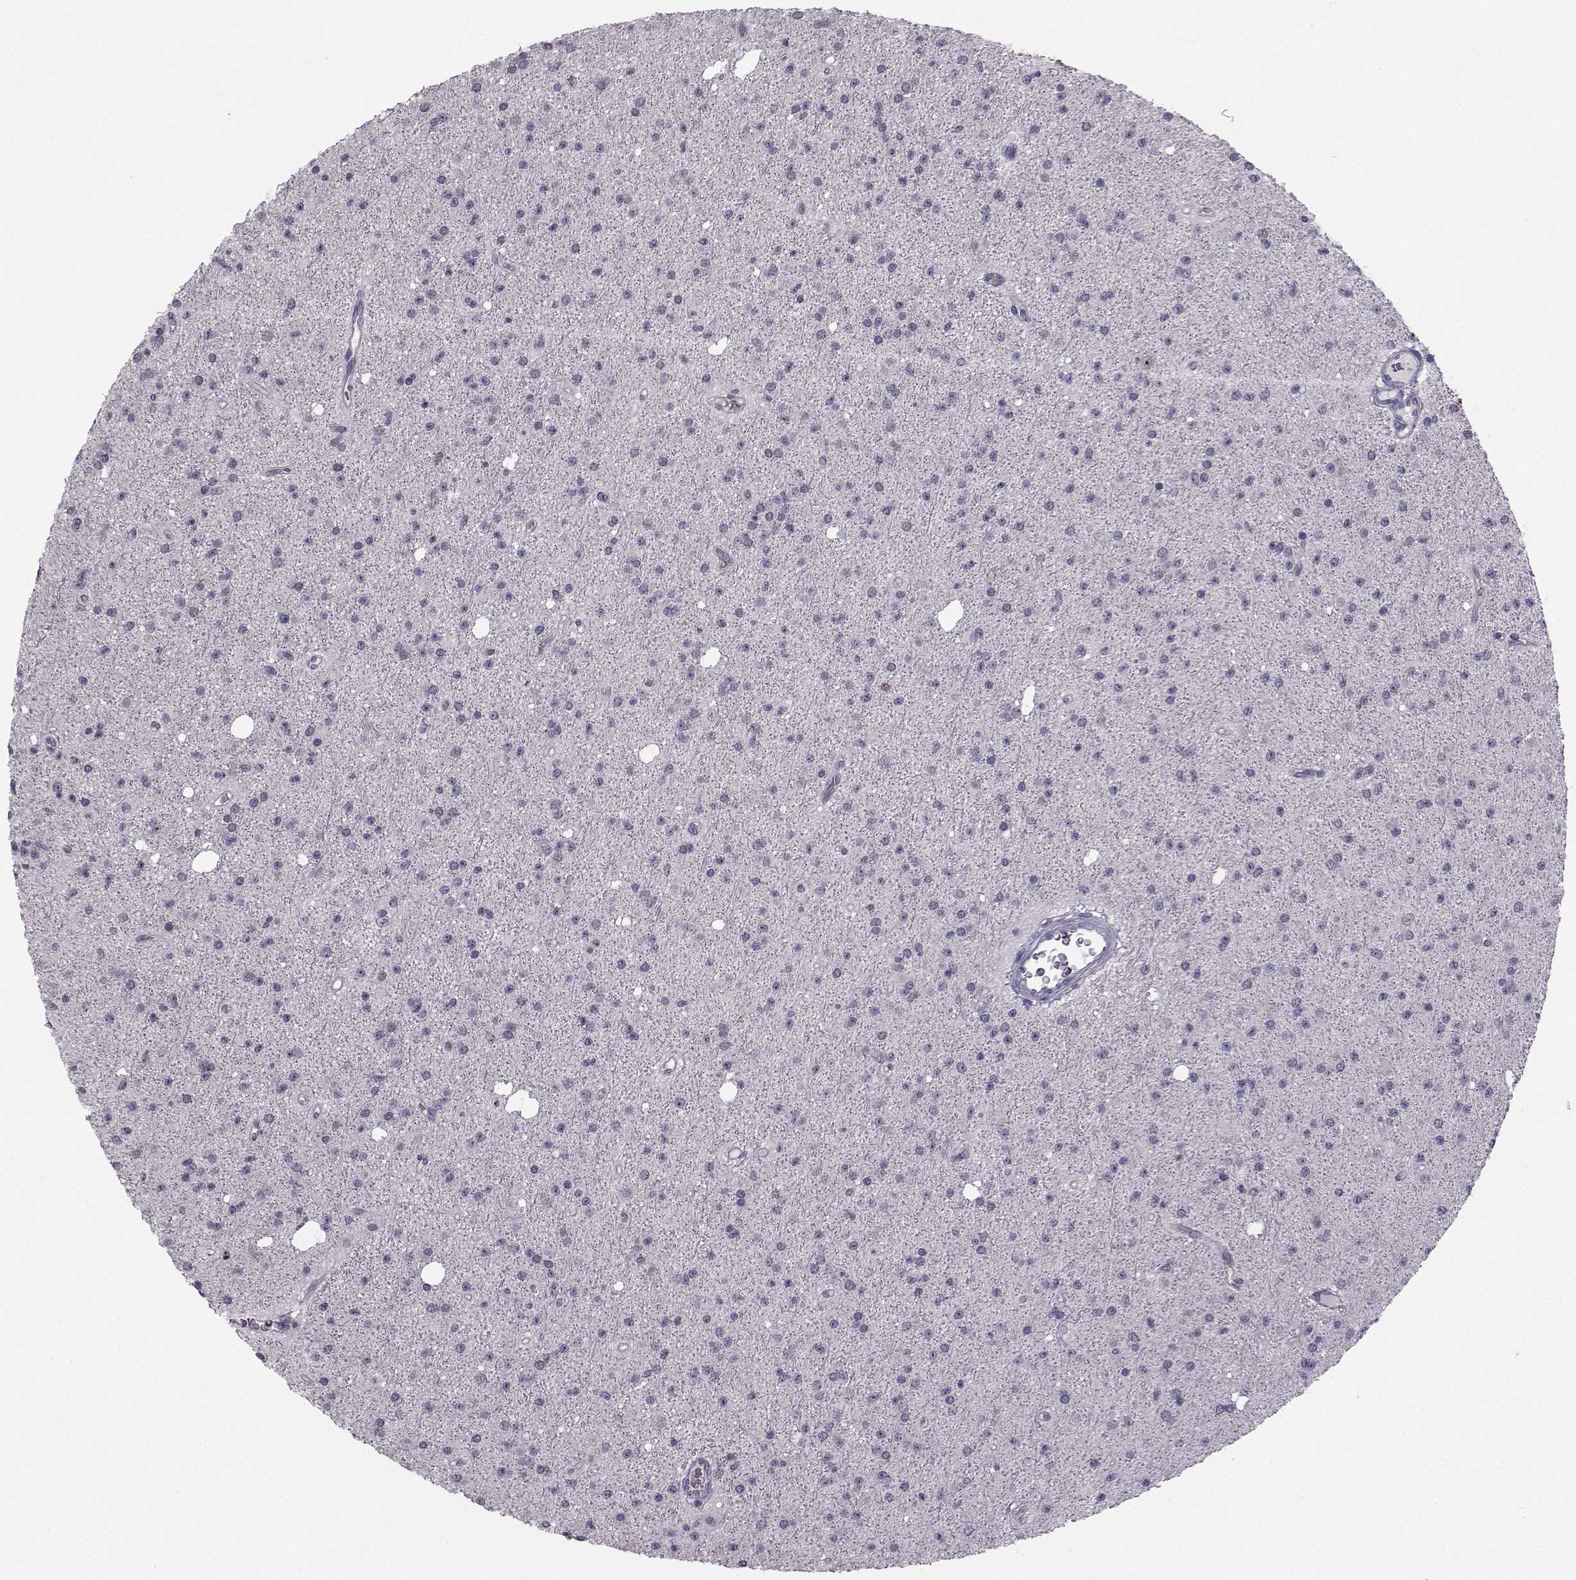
{"staining": {"intensity": "negative", "quantity": "none", "location": "none"}, "tissue": "glioma", "cell_type": "Tumor cells", "image_type": "cancer", "snomed": [{"axis": "morphology", "description": "Glioma, malignant, Low grade"}, {"axis": "topography", "description": "Brain"}], "caption": "DAB (3,3'-diaminobenzidine) immunohistochemical staining of glioma exhibits no significant staining in tumor cells.", "gene": "LRP8", "patient": {"sex": "male", "age": 27}}